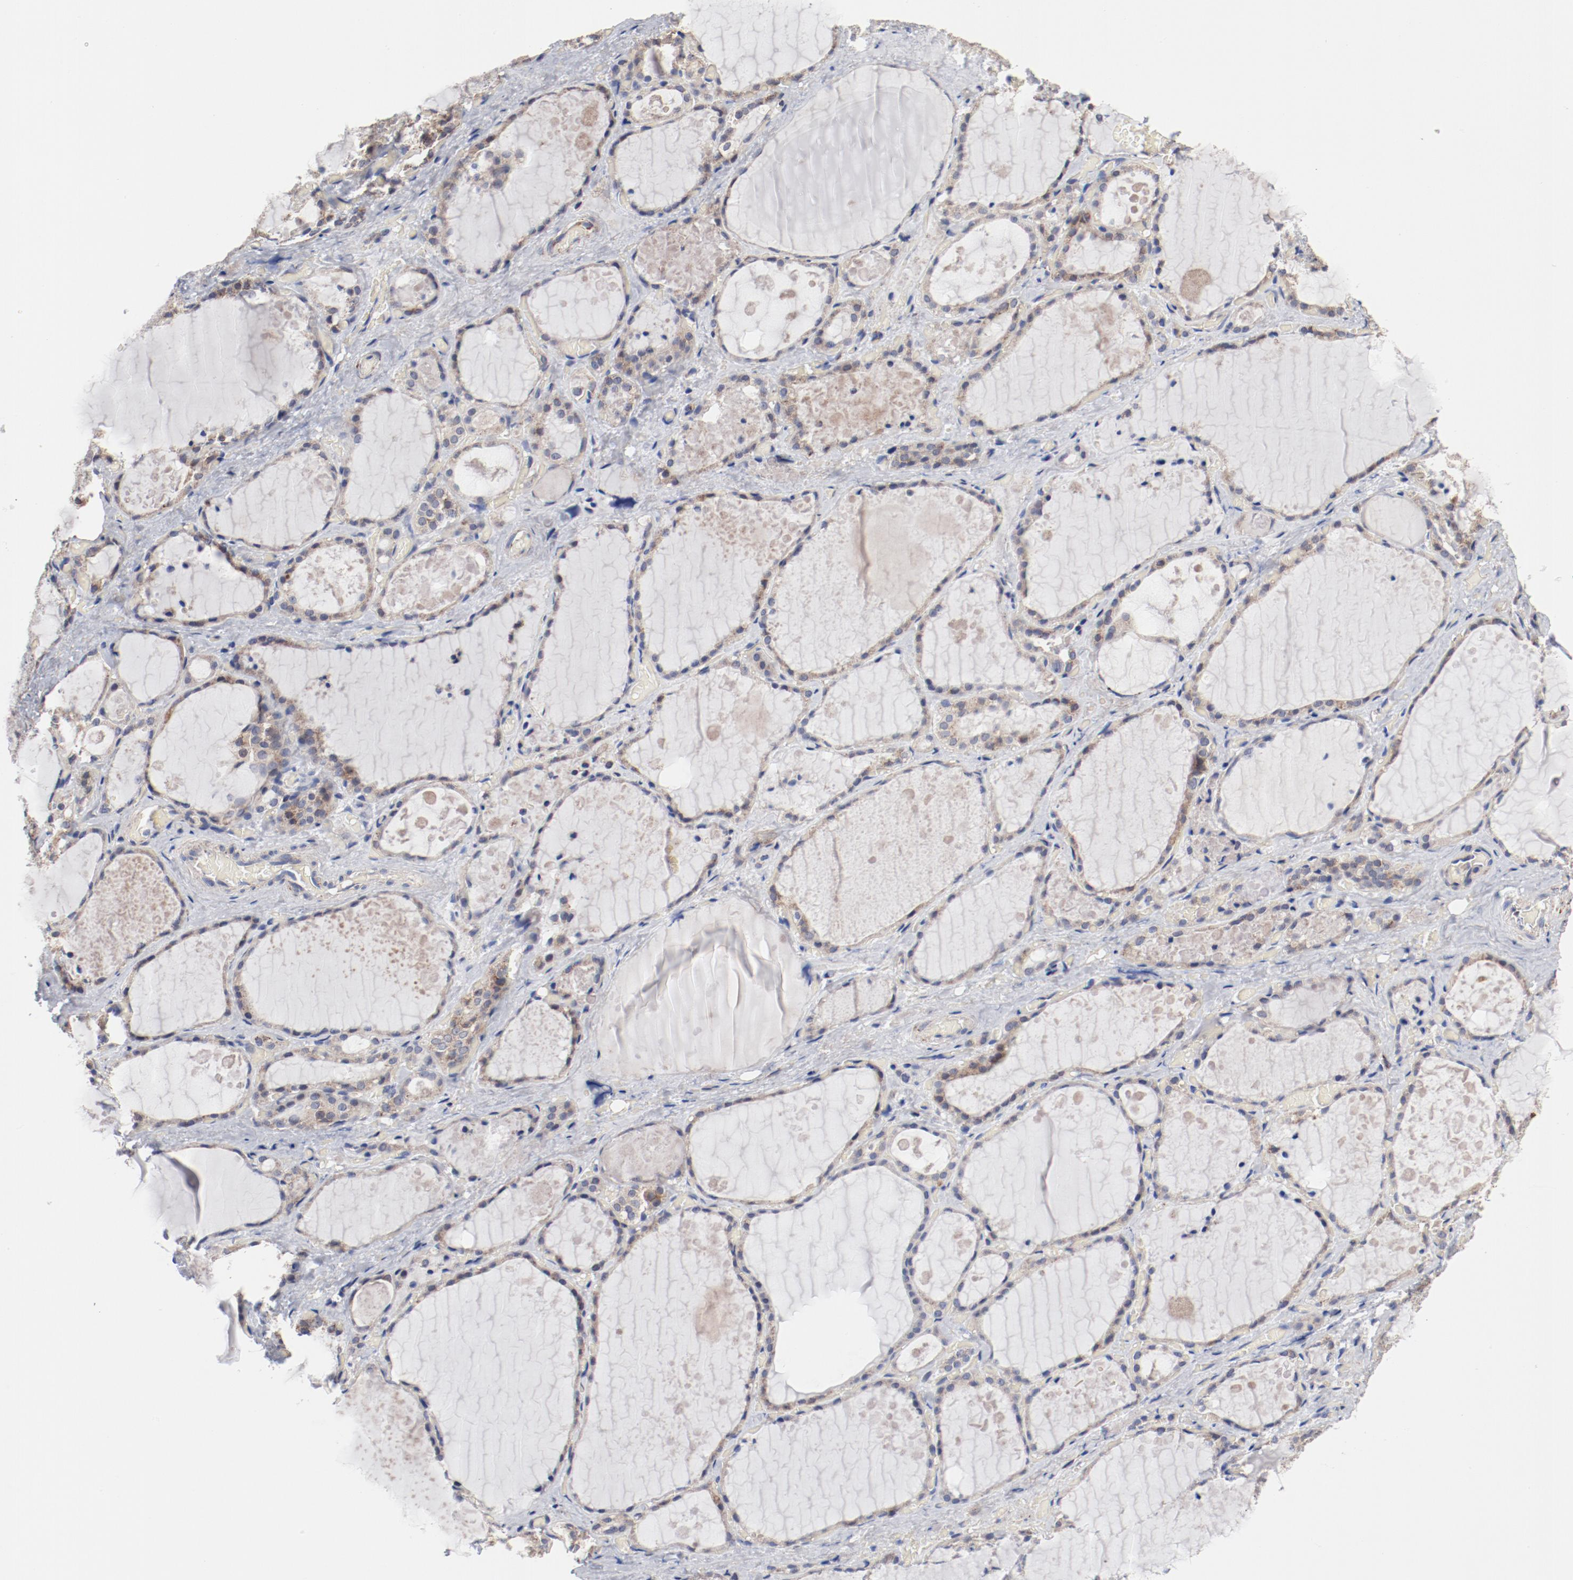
{"staining": {"intensity": "weak", "quantity": "25%-75%", "location": "cytoplasmic/membranous"}, "tissue": "thyroid gland", "cell_type": "Glandular cells", "image_type": "normal", "snomed": [{"axis": "morphology", "description": "Normal tissue, NOS"}, {"axis": "topography", "description": "Thyroid gland"}], "caption": "The image shows a brown stain indicating the presence of a protein in the cytoplasmic/membranous of glandular cells in thyroid gland.", "gene": "NDUFV2", "patient": {"sex": "male", "age": 61}}